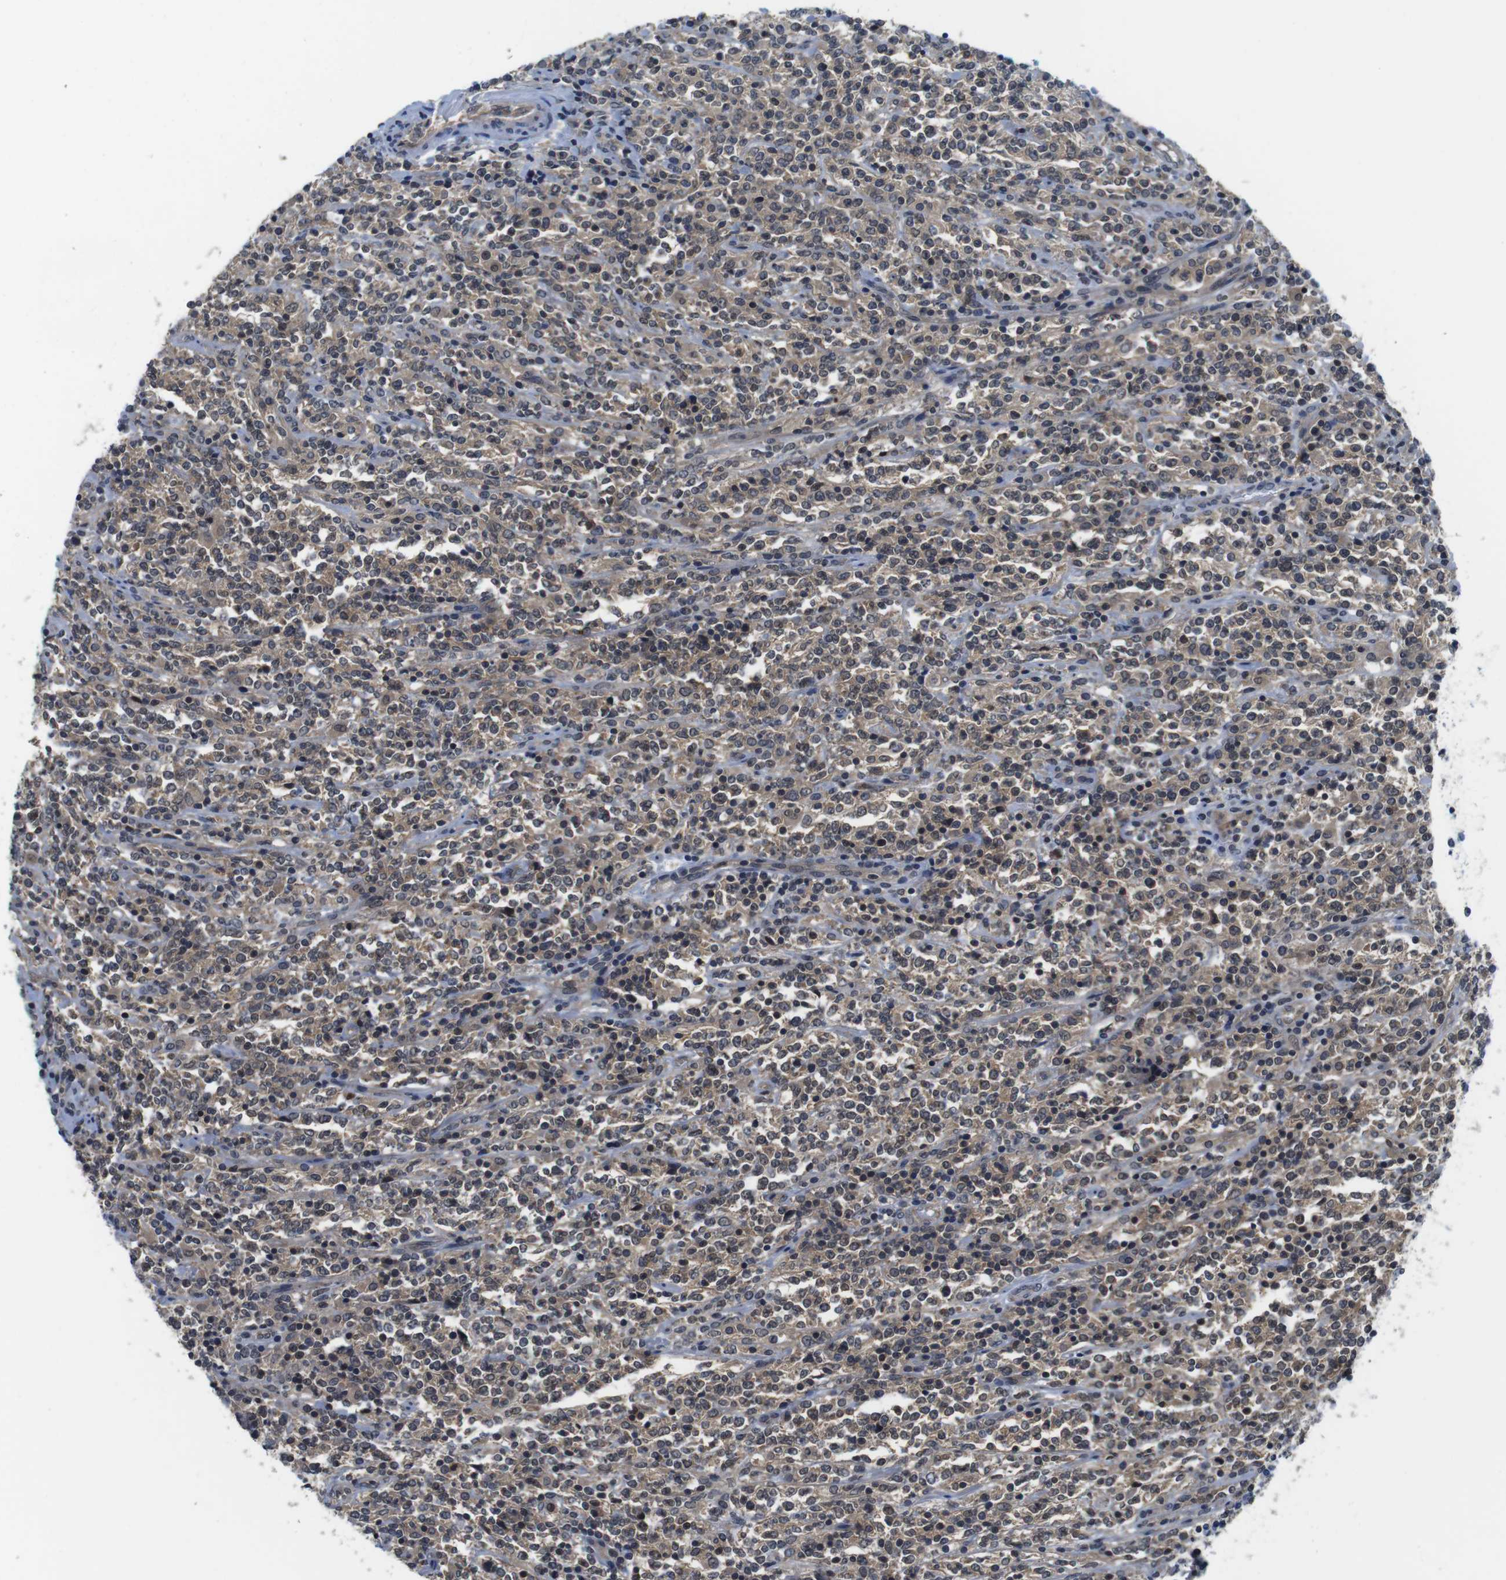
{"staining": {"intensity": "weak", "quantity": ">75%", "location": "cytoplasmic/membranous"}, "tissue": "lymphoma", "cell_type": "Tumor cells", "image_type": "cancer", "snomed": [{"axis": "morphology", "description": "Malignant lymphoma, non-Hodgkin's type, High grade"}, {"axis": "topography", "description": "Soft tissue"}], "caption": "DAB (3,3'-diaminobenzidine) immunohistochemical staining of lymphoma exhibits weak cytoplasmic/membranous protein expression in approximately >75% of tumor cells.", "gene": "FADD", "patient": {"sex": "male", "age": 18}}